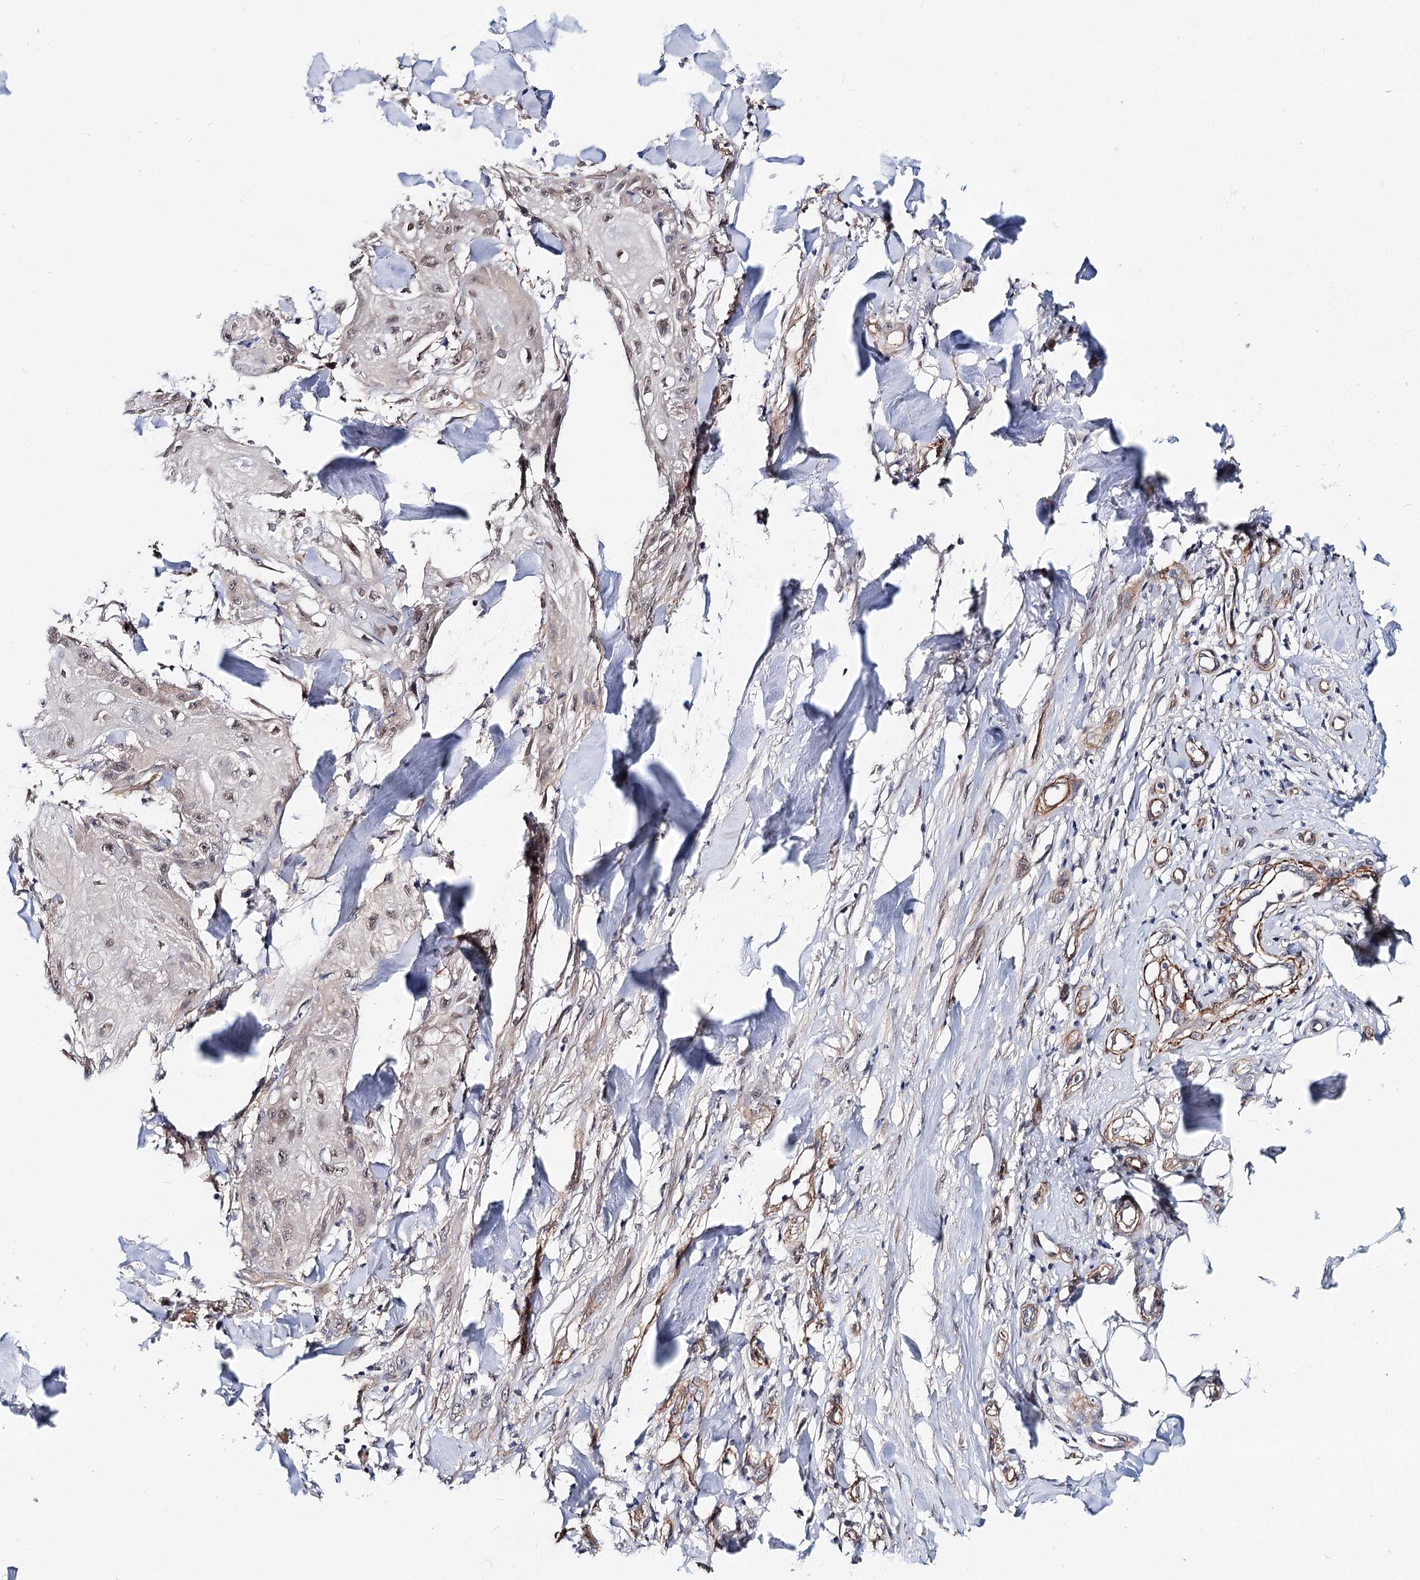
{"staining": {"intensity": "weak", "quantity": "<25%", "location": "nuclear"}, "tissue": "skin cancer", "cell_type": "Tumor cells", "image_type": "cancer", "snomed": [{"axis": "morphology", "description": "Squamous cell carcinoma, NOS"}, {"axis": "topography", "description": "Skin"}], "caption": "This is an IHC histopathology image of skin squamous cell carcinoma. There is no positivity in tumor cells.", "gene": "PPP2R5B", "patient": {"sex": "male", "age": 74}}